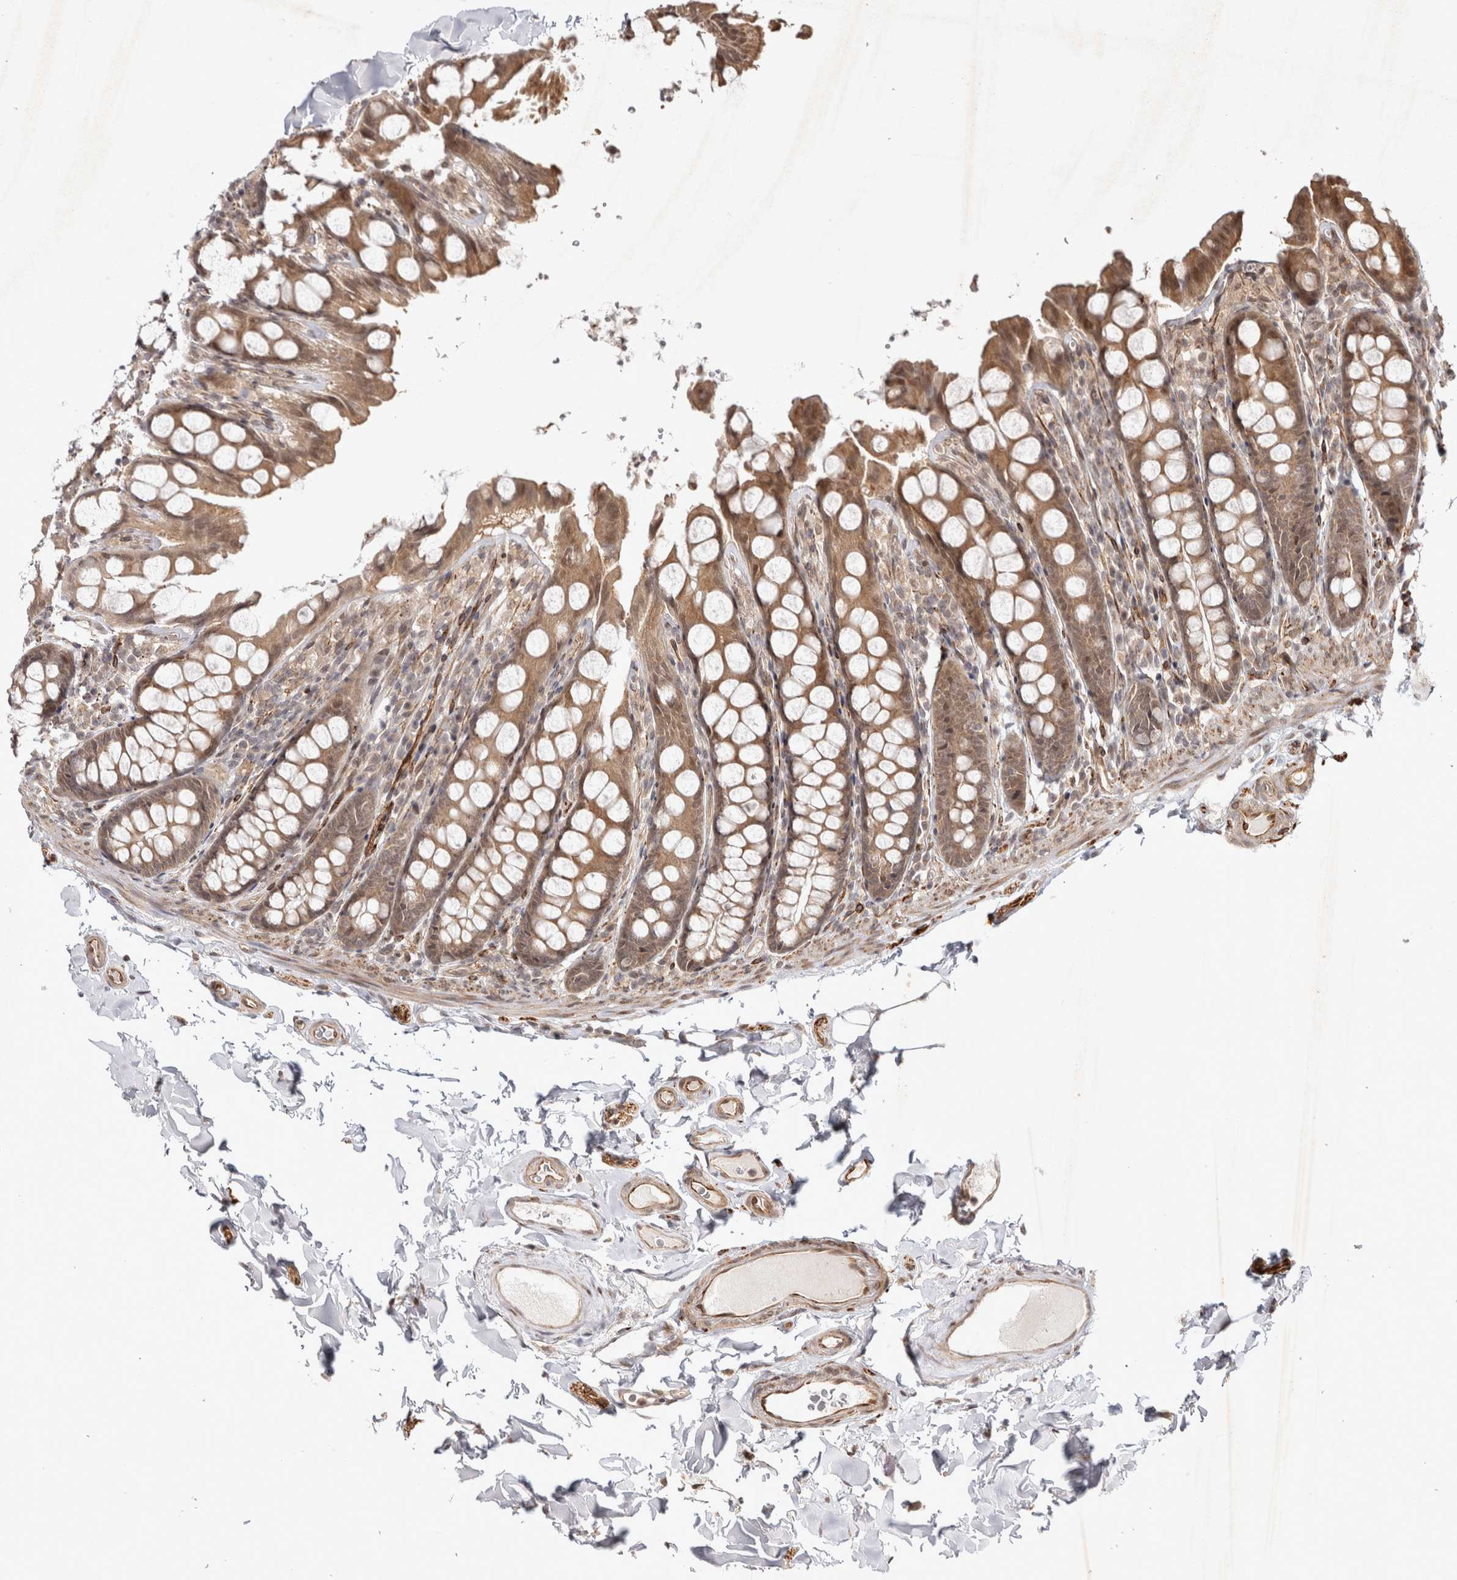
{"staining": {"intensity": "moderate", "quantity": ">75%", "location": "cytoplasmic/membranous"}, "tissue": "colon", "cell_type": "Endothelial cells", "image_type": "normal", "snomed": [{"axis": "morphology", "description": "Normal tissue, NOS"}, {"axis": "topography", "description": "Colon"}, {"axis": "topography", "description": "Peripheral nerve tissue"}], "caption": "The image exhibits staining of normal colon, revealing moderate cytoplasmic/membranous protein positivity (brown color) within endothelial cells. The staining was performed using DAB (3,3'-diaminobenzidine), with brown indicating positive protein expression. Nuclei are stained blue with hematoxylin.", "gene": "ZNF318", "patient": {"sex": "female", "age": 61}}